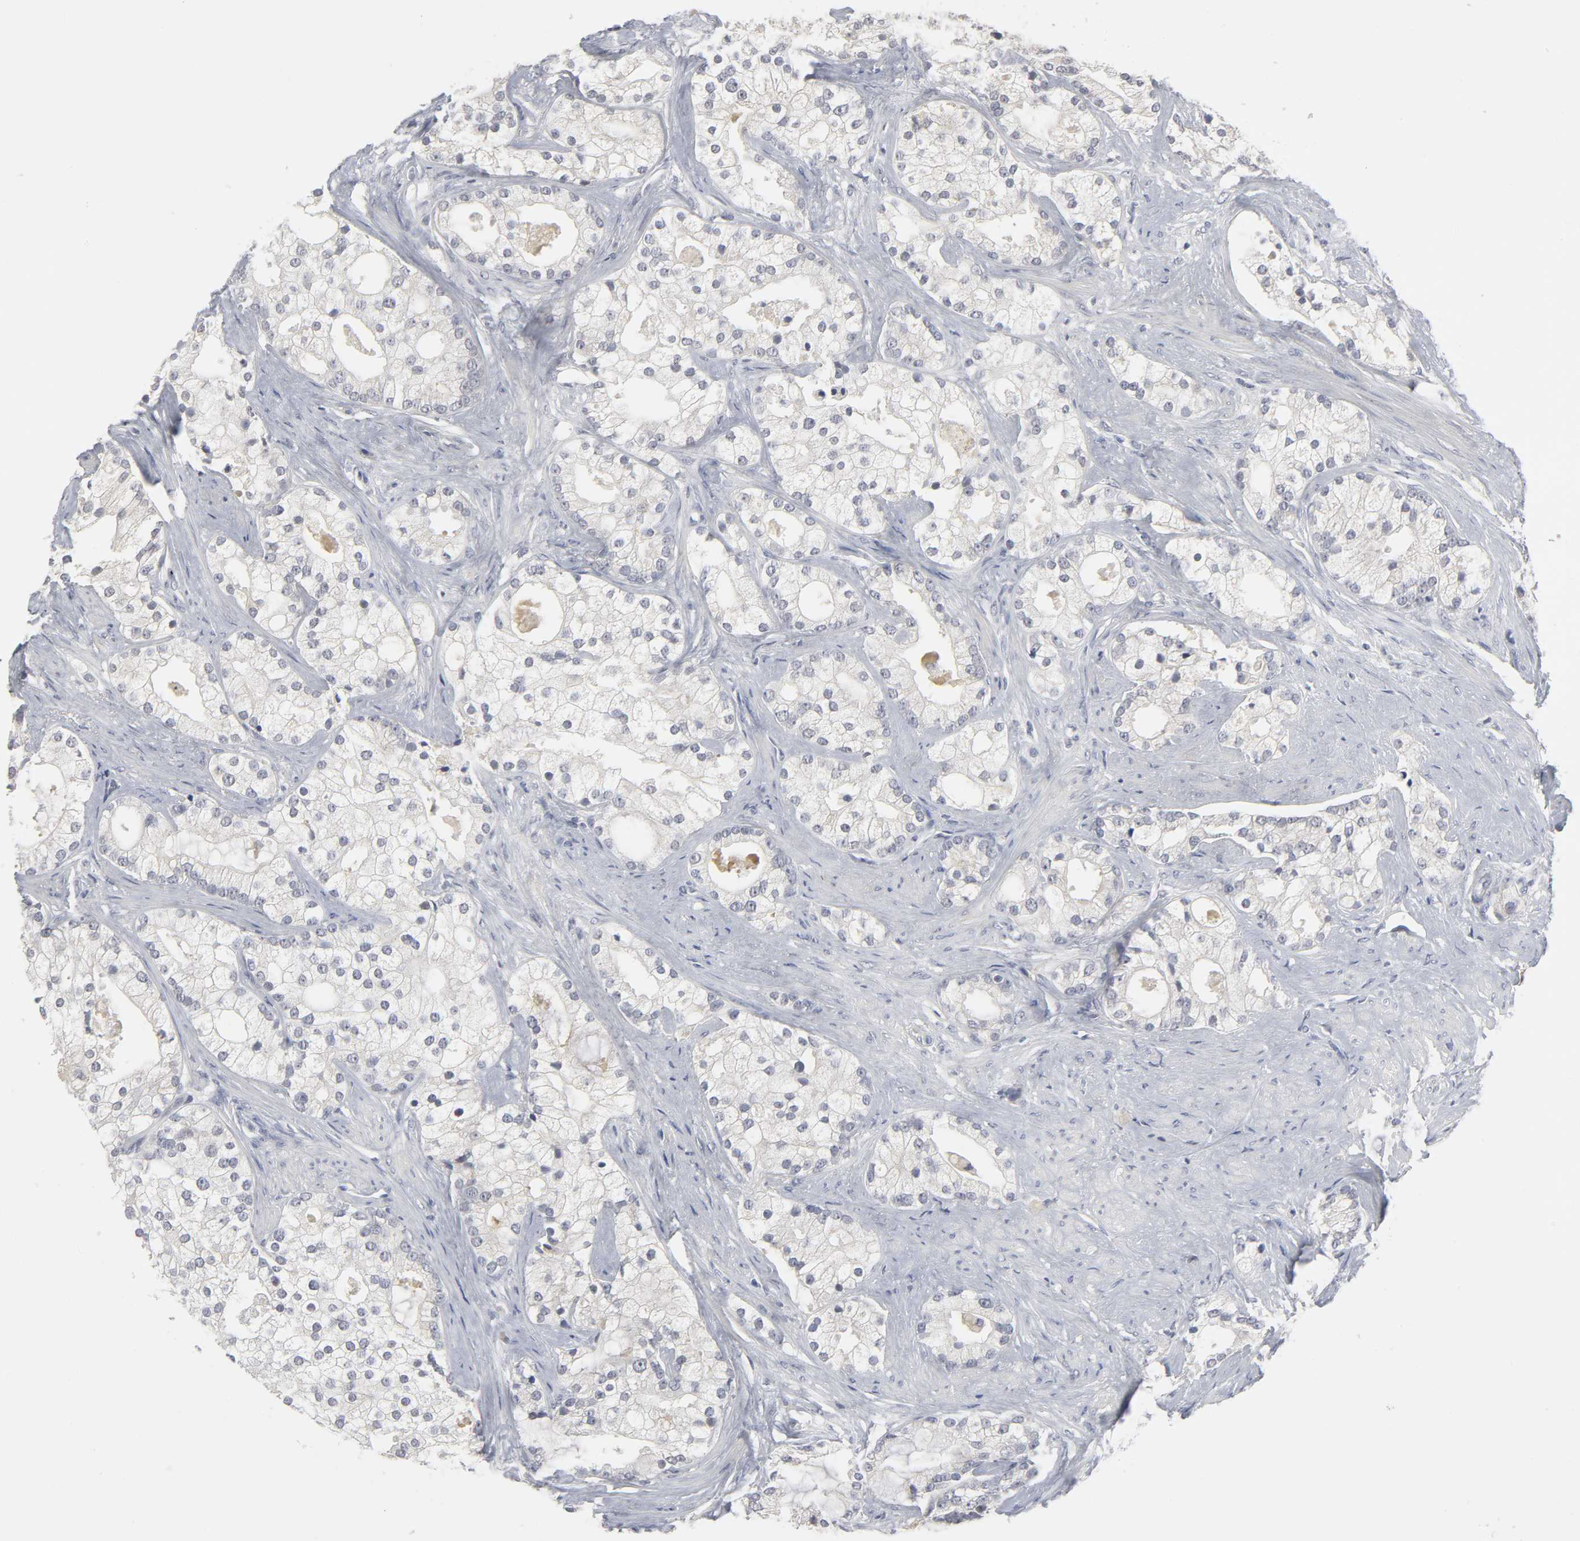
{"staining": {"intensity": "negative", "quantity": "none", "location": "none"}, "tissue": "prostate cancer", "cell_type": "Tumor cells", "image_type": "cancer", "snomed": [{"axis": "morphology", "description": "Adenocarcinoma, Low grade"}, {"axis": "topography", "description": "Prostate"}], "caption": "Protein analysis of prostate low-grade adenocarcinoma exhibits no significant positivity in tumor cells.", "gene": "TCAP", "patient": {"sex": "male", "age": 58}}